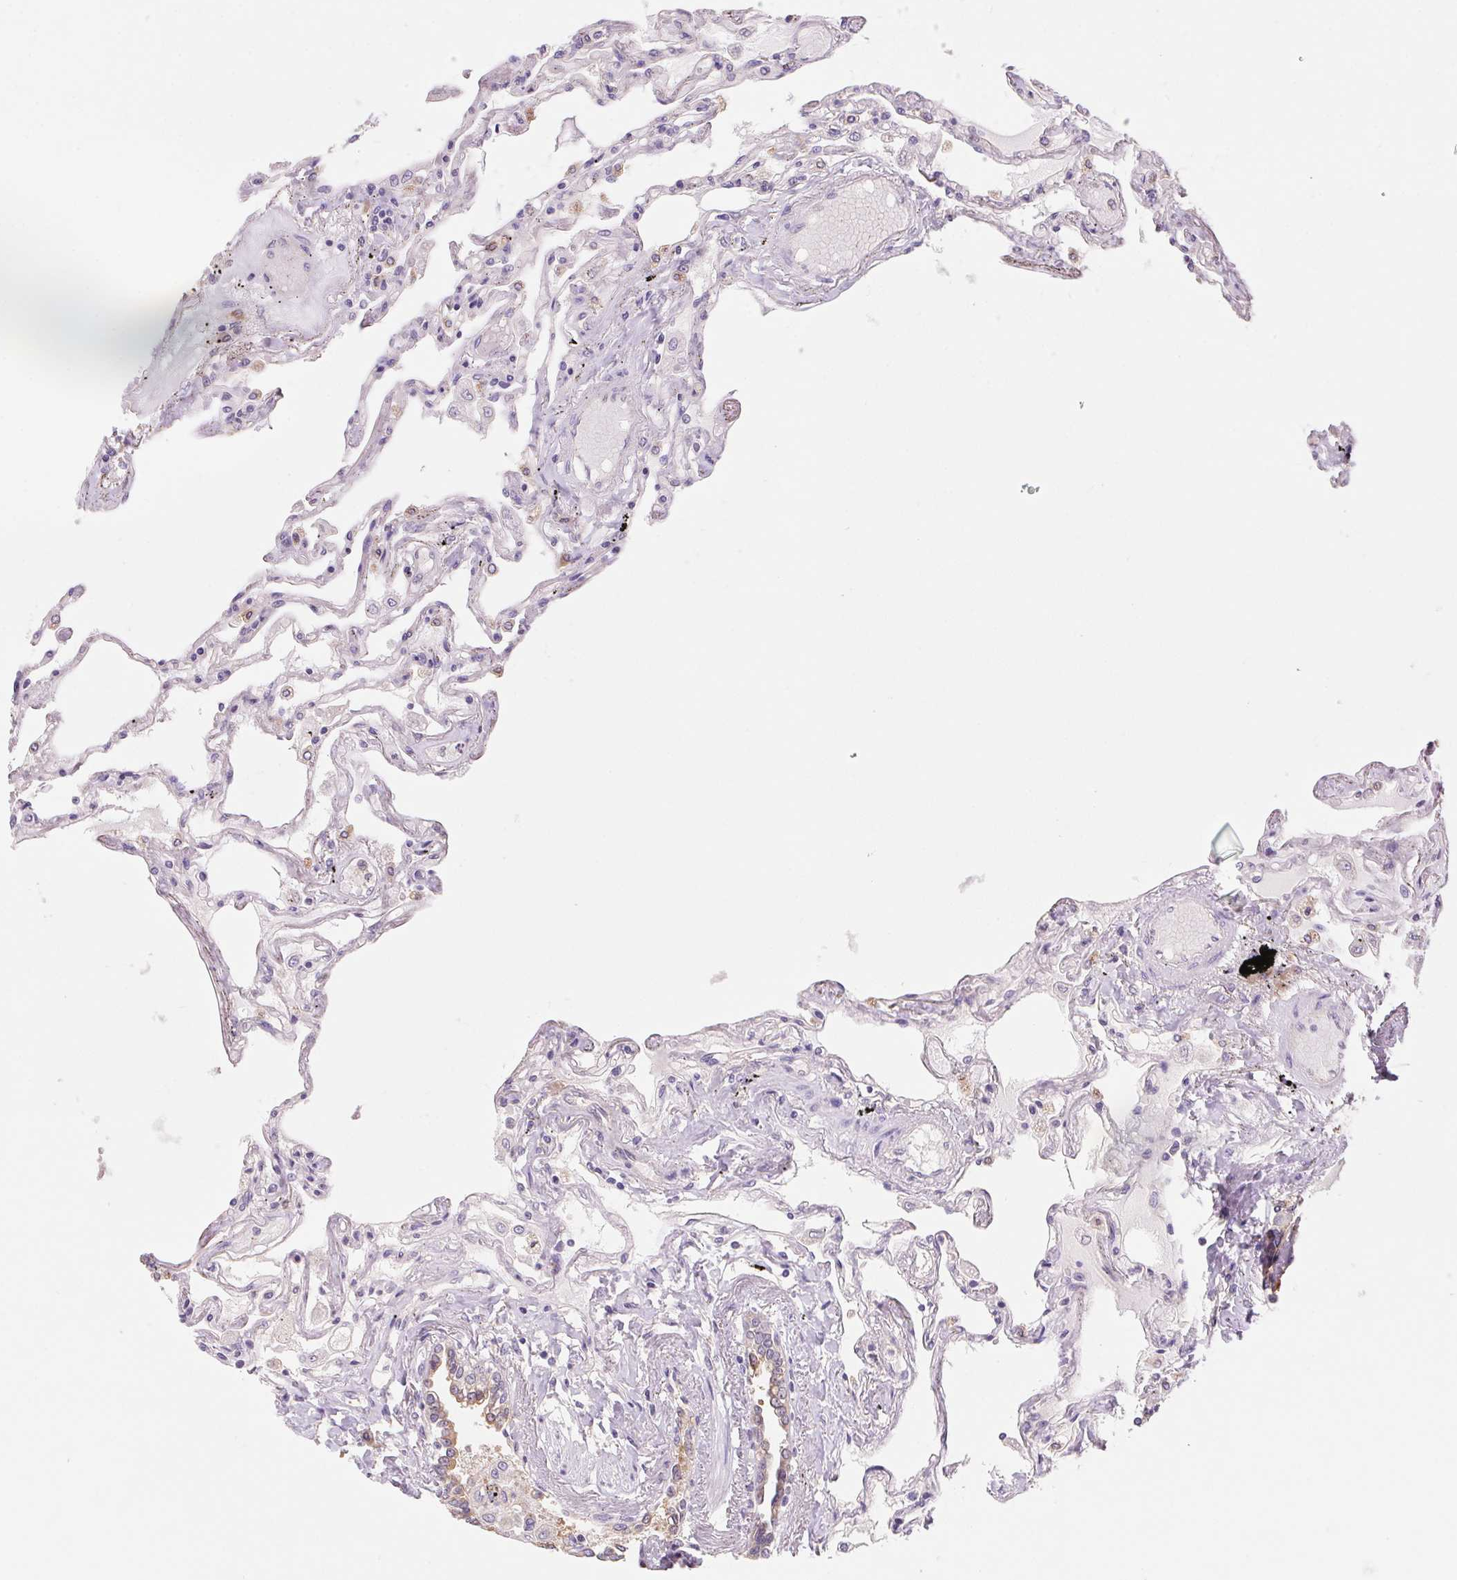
{"staining": {"intensity": "weak", "quantity": "25%-75%", "location": "cytoplasmic/membranous"}, "tissue": "lung", "cell_type": "Alveolar cells", "image_type": "normal", "snomed": [{"axis": "morphology", "description": "Normal tissue, NOS"}, {"axis": "morphology", "description": "Adenocarcinoma, NOS"}, {"axis": "topography", "description": "Cartilage tissue"}, {"axis": "topography", "description": "Lung"}], "caption": "Immunohistochemical staining of normal lung exhibits weak cytoplasmic/membranous protein positivity in about 25%-75% of alveolar cells. (DAB (3,3'-diaminobenzidine) = brown stain, brightfield microscopy at high magnification).", "gene": "RAB1A", "patient": {"sex": "female", "age": 67}}